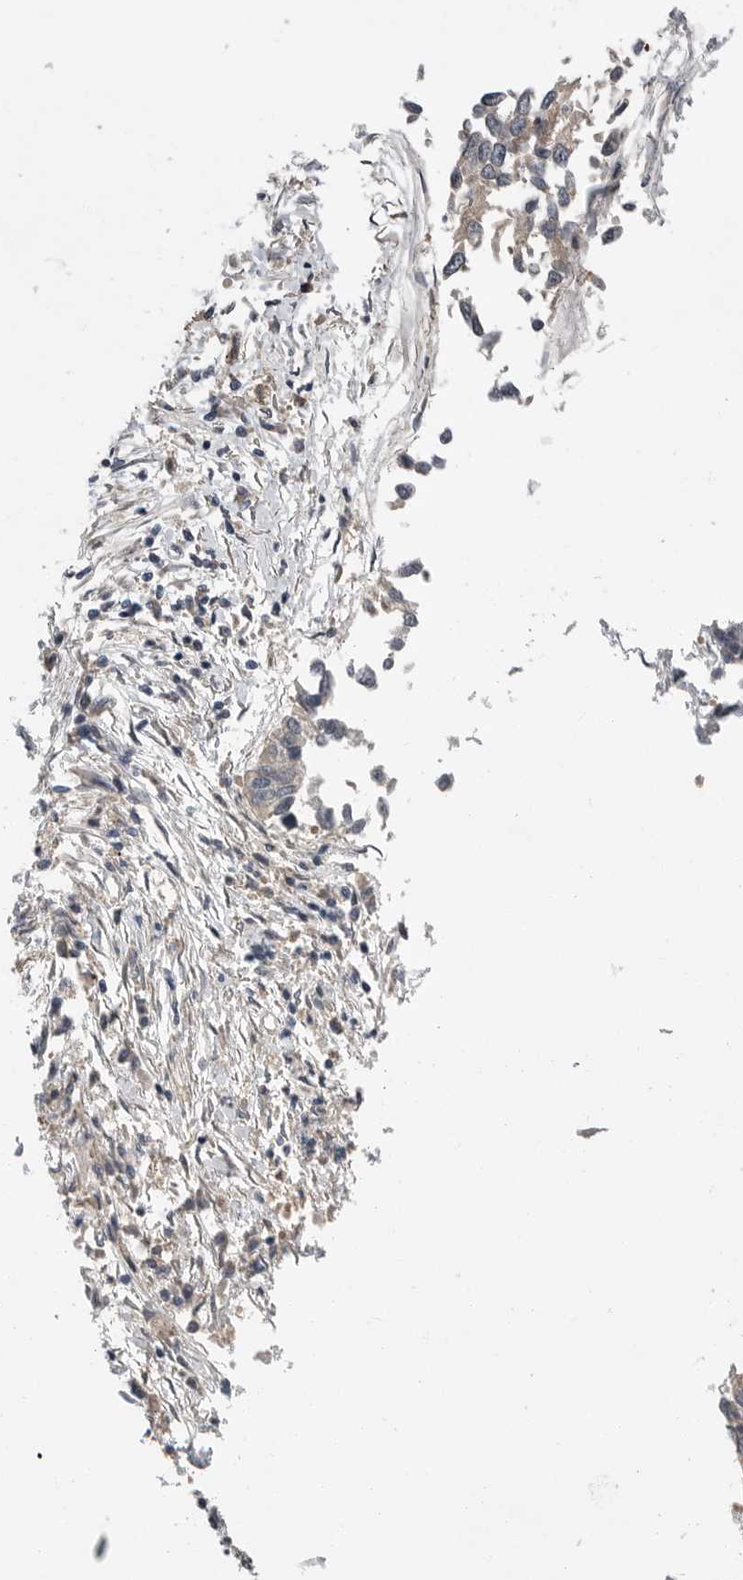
{"staining": {"intensity": "weak", "quantity": "<25%", "location": "cytoplasmic/membranous"}, "tissue": "lung cancer", "cell_type": "Tumor cells", "image_type": "cancer", "snomed": [{"axis": "morphology", "description": "Normal tissue, NOS"}, {"axis": "morphology", "description": "Squamous cell carcinoma, NOS"}, {"axis": "topography", "description": "Cartilage tissue"}, {"axis": "topography", "description": "Bronchus"}, {"axis": "topography", "description": "Lung"}, {"axis": "topography", "description": "Peripheral nerve tissue"}], "caption": "High power microscopy micrograph of an immunohistochemistry micrograph of lung squamous cell carcinoma, revealing no significant staining in tumor cells. (DAB (3,3'-diaminobenzidine) immunohistochemistry visualized using brightfield microscopy, high magnification).", "gene": "SCP2", "patient": {"sex": "female", "age": 49}}